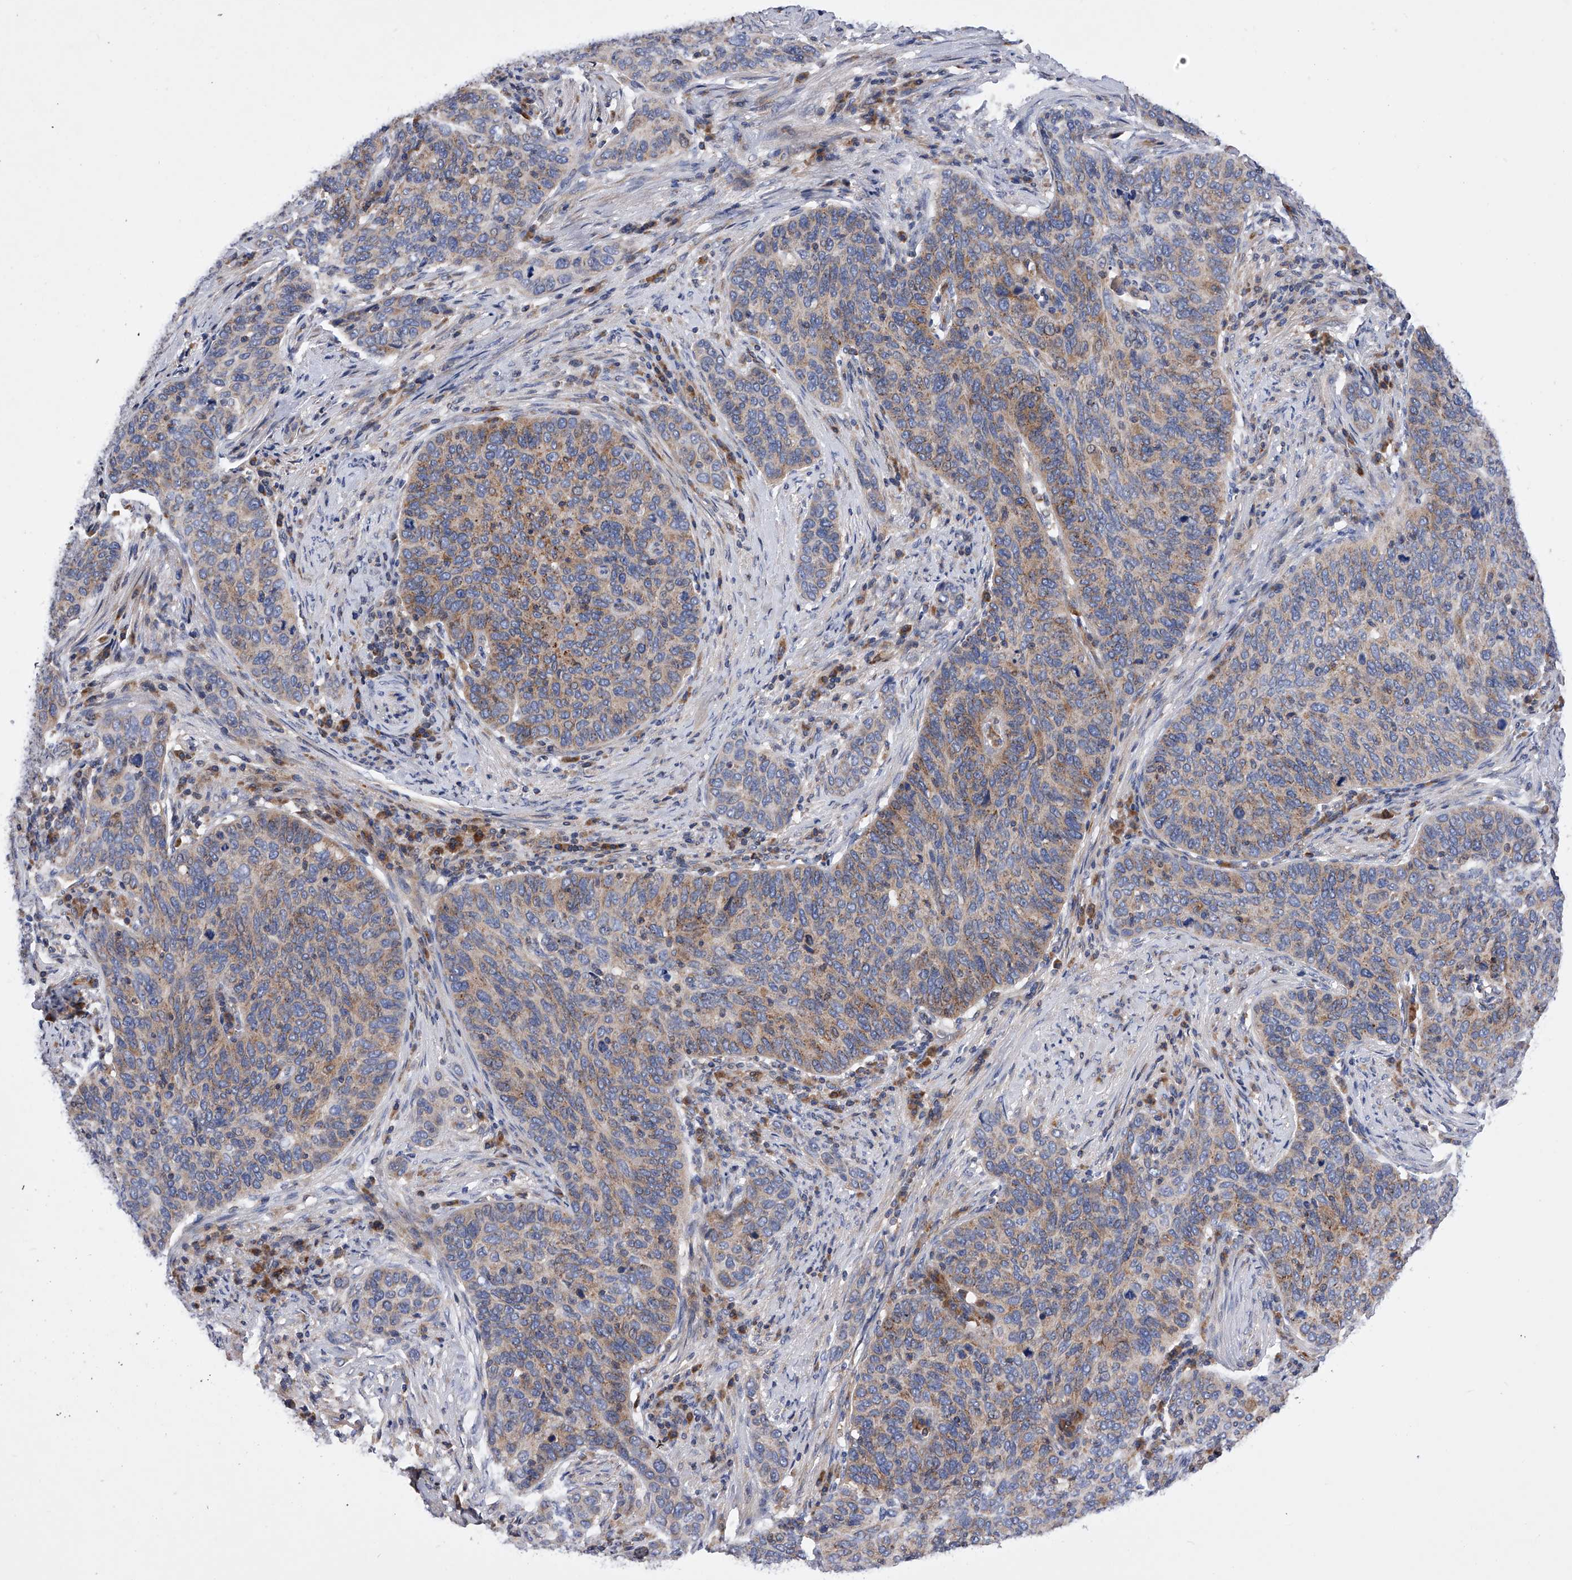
{"staining": {"intensity": "moderate", "quantity": "25%-75%", "location": "cytoplasmic/membranous"}, "tissue": "cervical cancer", "cell_type": "Tumor cells", "image_type": "cancer", "snomed": [{"axis": "morphology", "description": "Squamous cell carcinoma, NOS"}, {"axis": "topography", "description": "Cervix"}], "caption": "Protein expression analysis of cervical cancer displays moderate cytoplasmic/membranous expression in about 25%-75% of tumor cells. Using DAB (3,3'-diaminobenzidine) (brown) and hematoxylin (blue) stains, captured at high magnification using brightfield microscopy.", "gene": "MLYCD", "patient": {"sex": "female", "age": 60}}